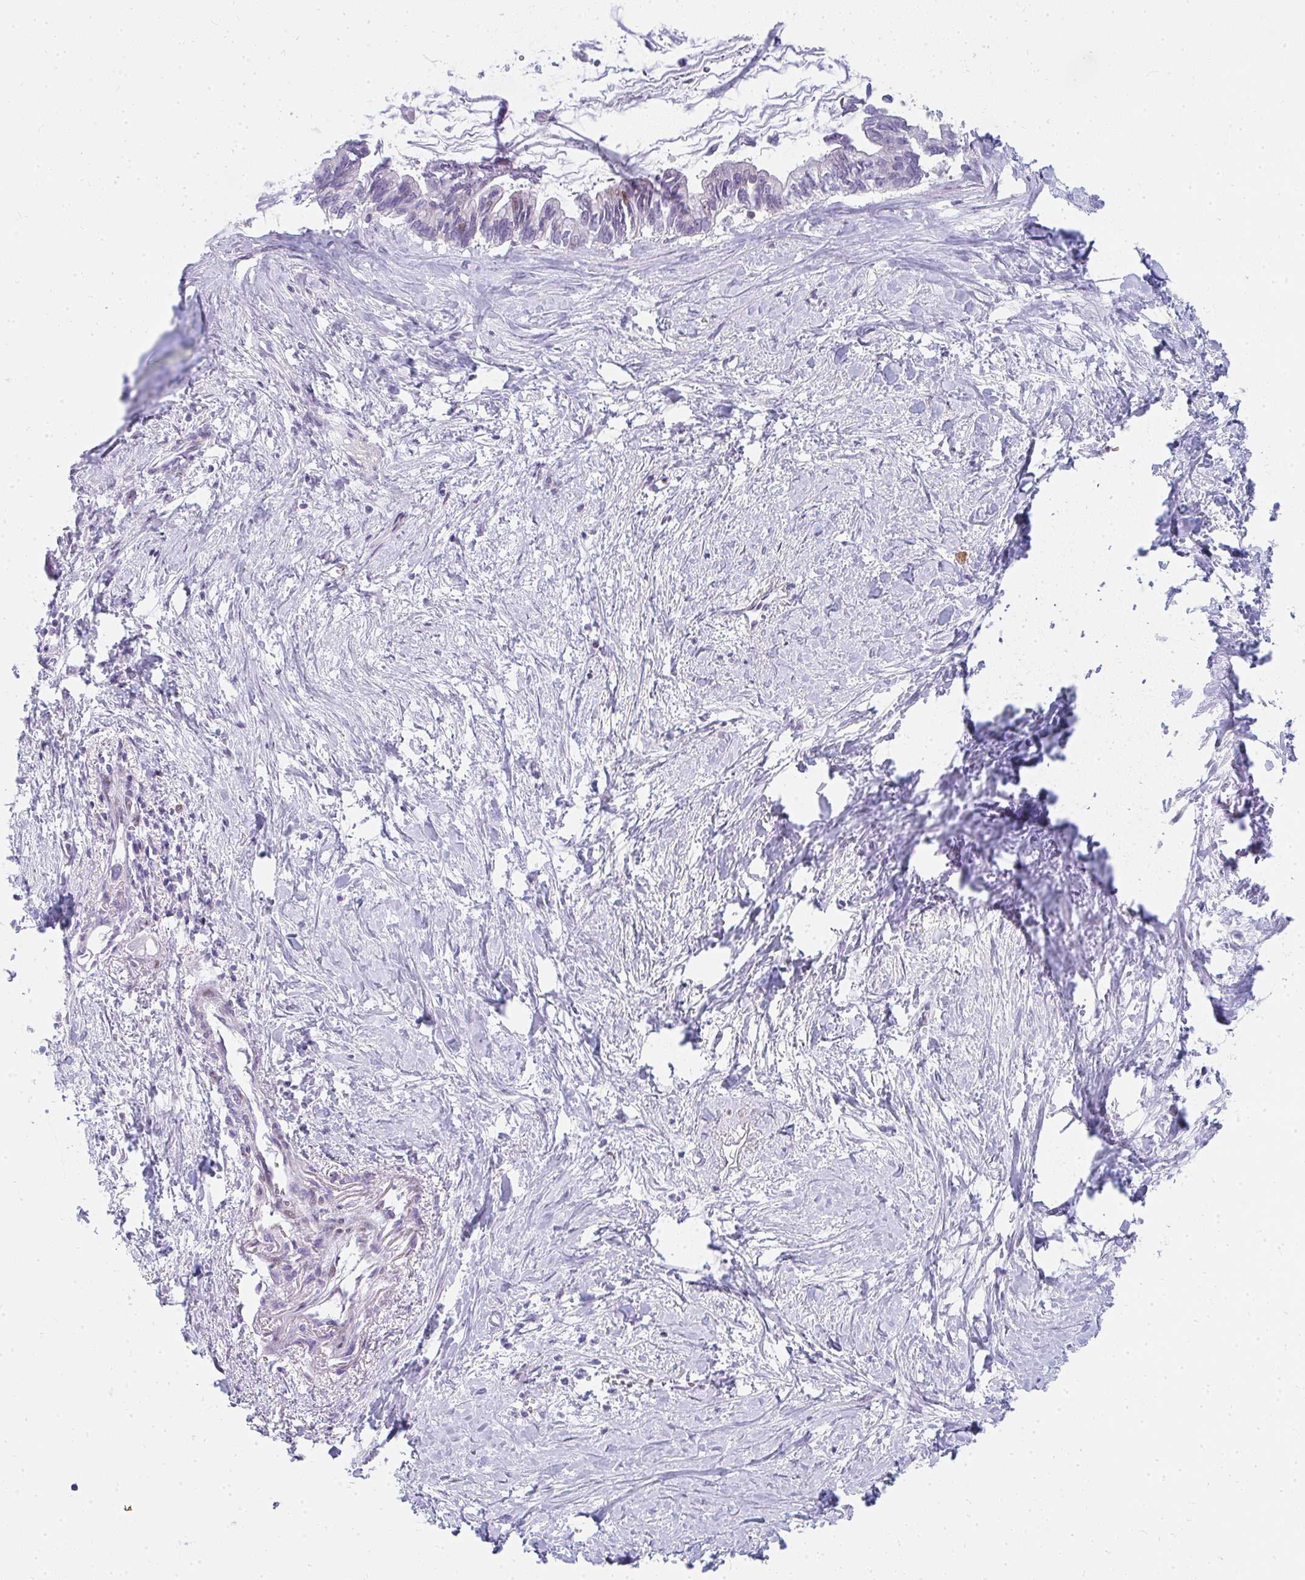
{"staining": {"intensity": "moderate", "quantity": "<25%", "location": "cytoplasmic/membranous"}, "tissue": "pancreatic cancer", "cell_type": "Tumor cells", "image_type": "cancer", "snomed": [{"axis": "morphology", "description": "Adenocarcinoma, NOS"}, {"axis": "topography", "description": "Pancreas"}], "caption": "Moderate cytoplasmic/membranous staining is identified in about <25% of tumor cells in pancreatic adenocarcinoma.", "gene": "PLA2G5", "patient": {"sex": "male", "age": 61}}